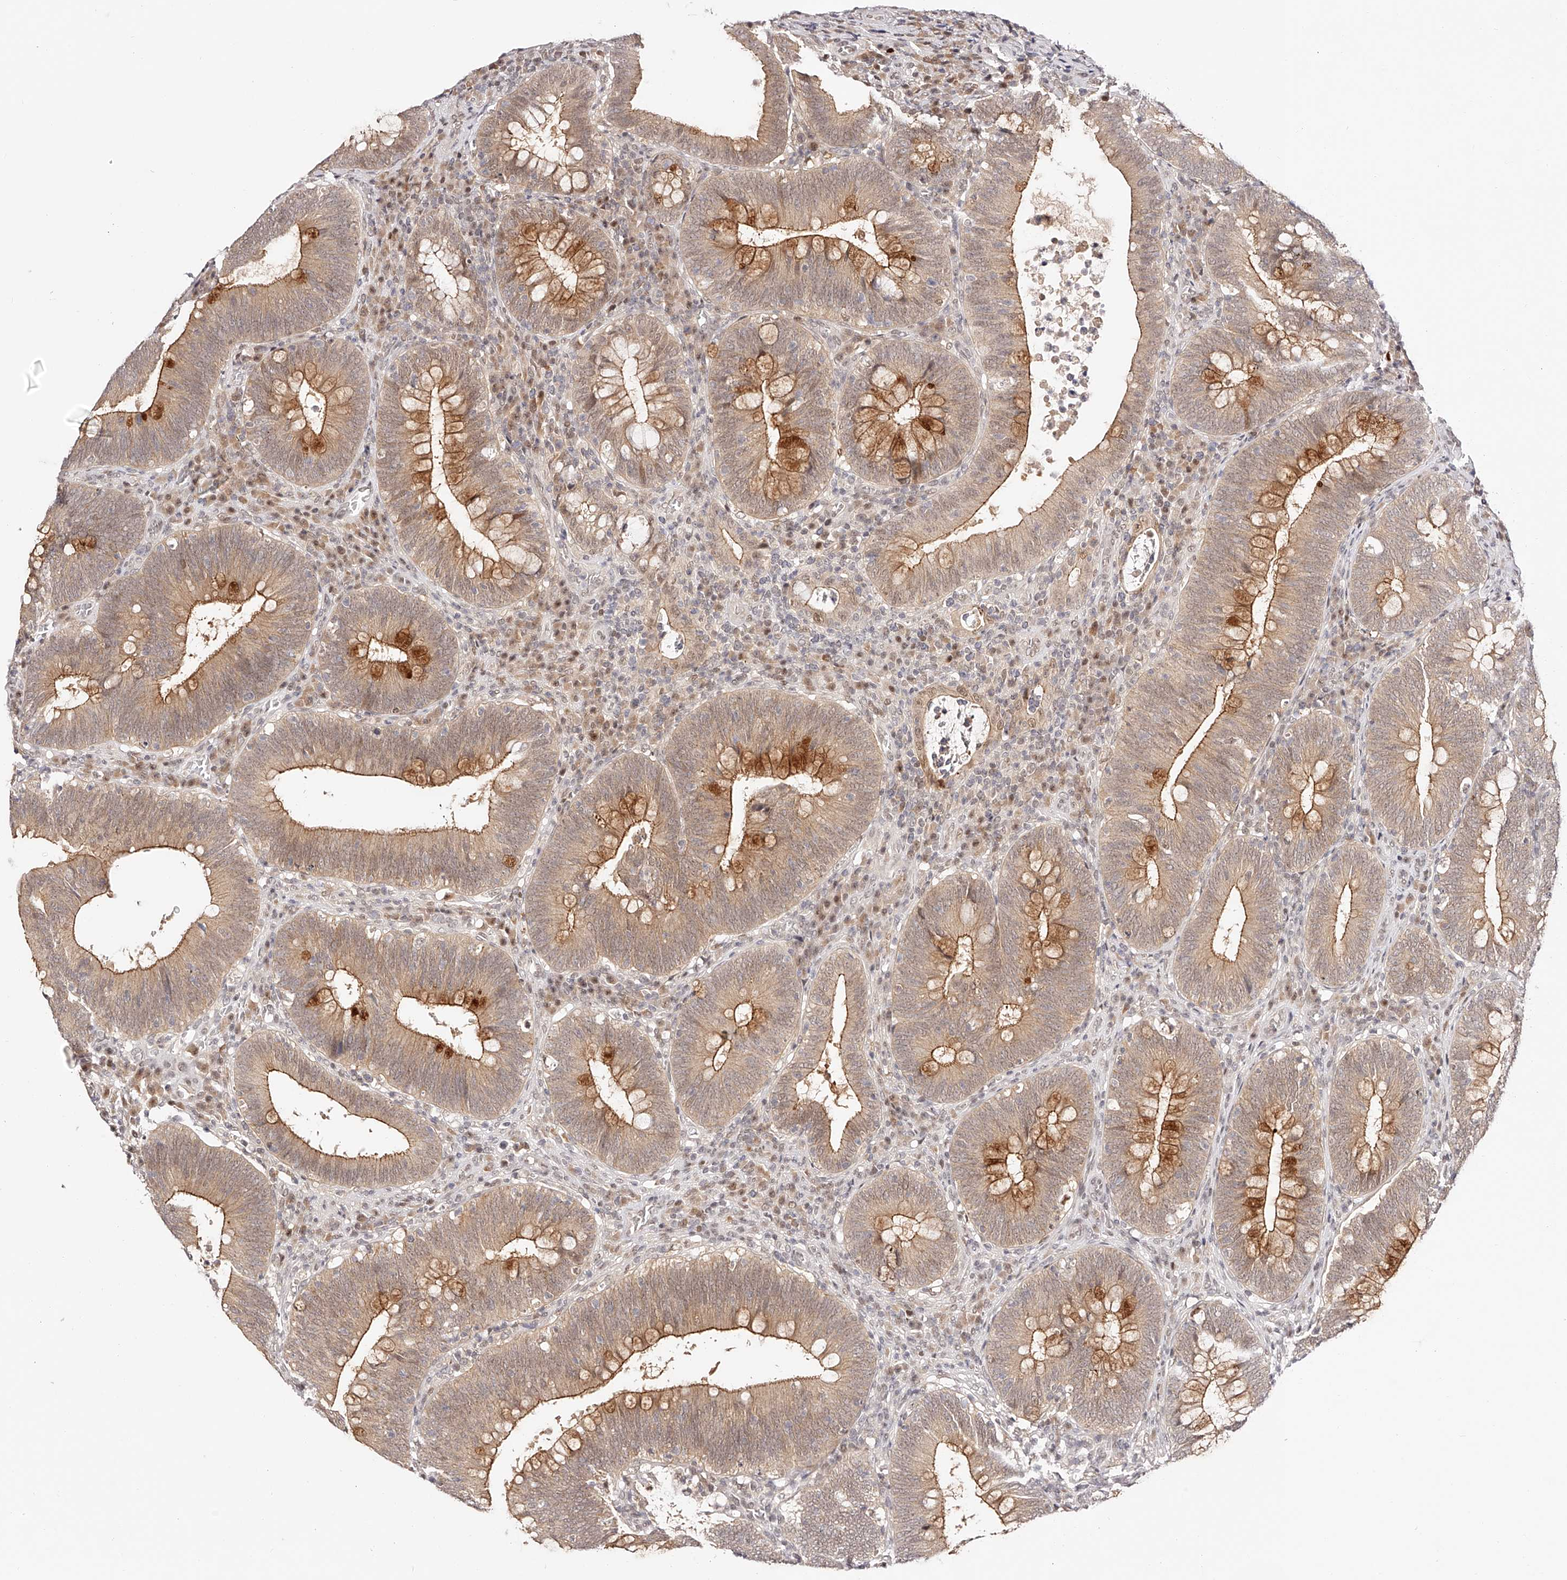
{"staining": {"intensity": "moderate", "quantity": ">75%", "location": "cytoplasmic/membranous"}, "tissue": "colorectal cancer", "cell_type": "Tumor cells", "image_type": "cancer", "snomed": [{"axis": "morphology", "description": "Normal tissue, NOS"}, {"axis": "topography", "description": "Colon"}], "caption": "Human colorectal cancer stained for a protein (brown) displays moderate cytoplasmic/membranous positive positivity in about >75% of tumor cells.", "gene": "USF3", "patient": {"sex": "female", "age": 82}}